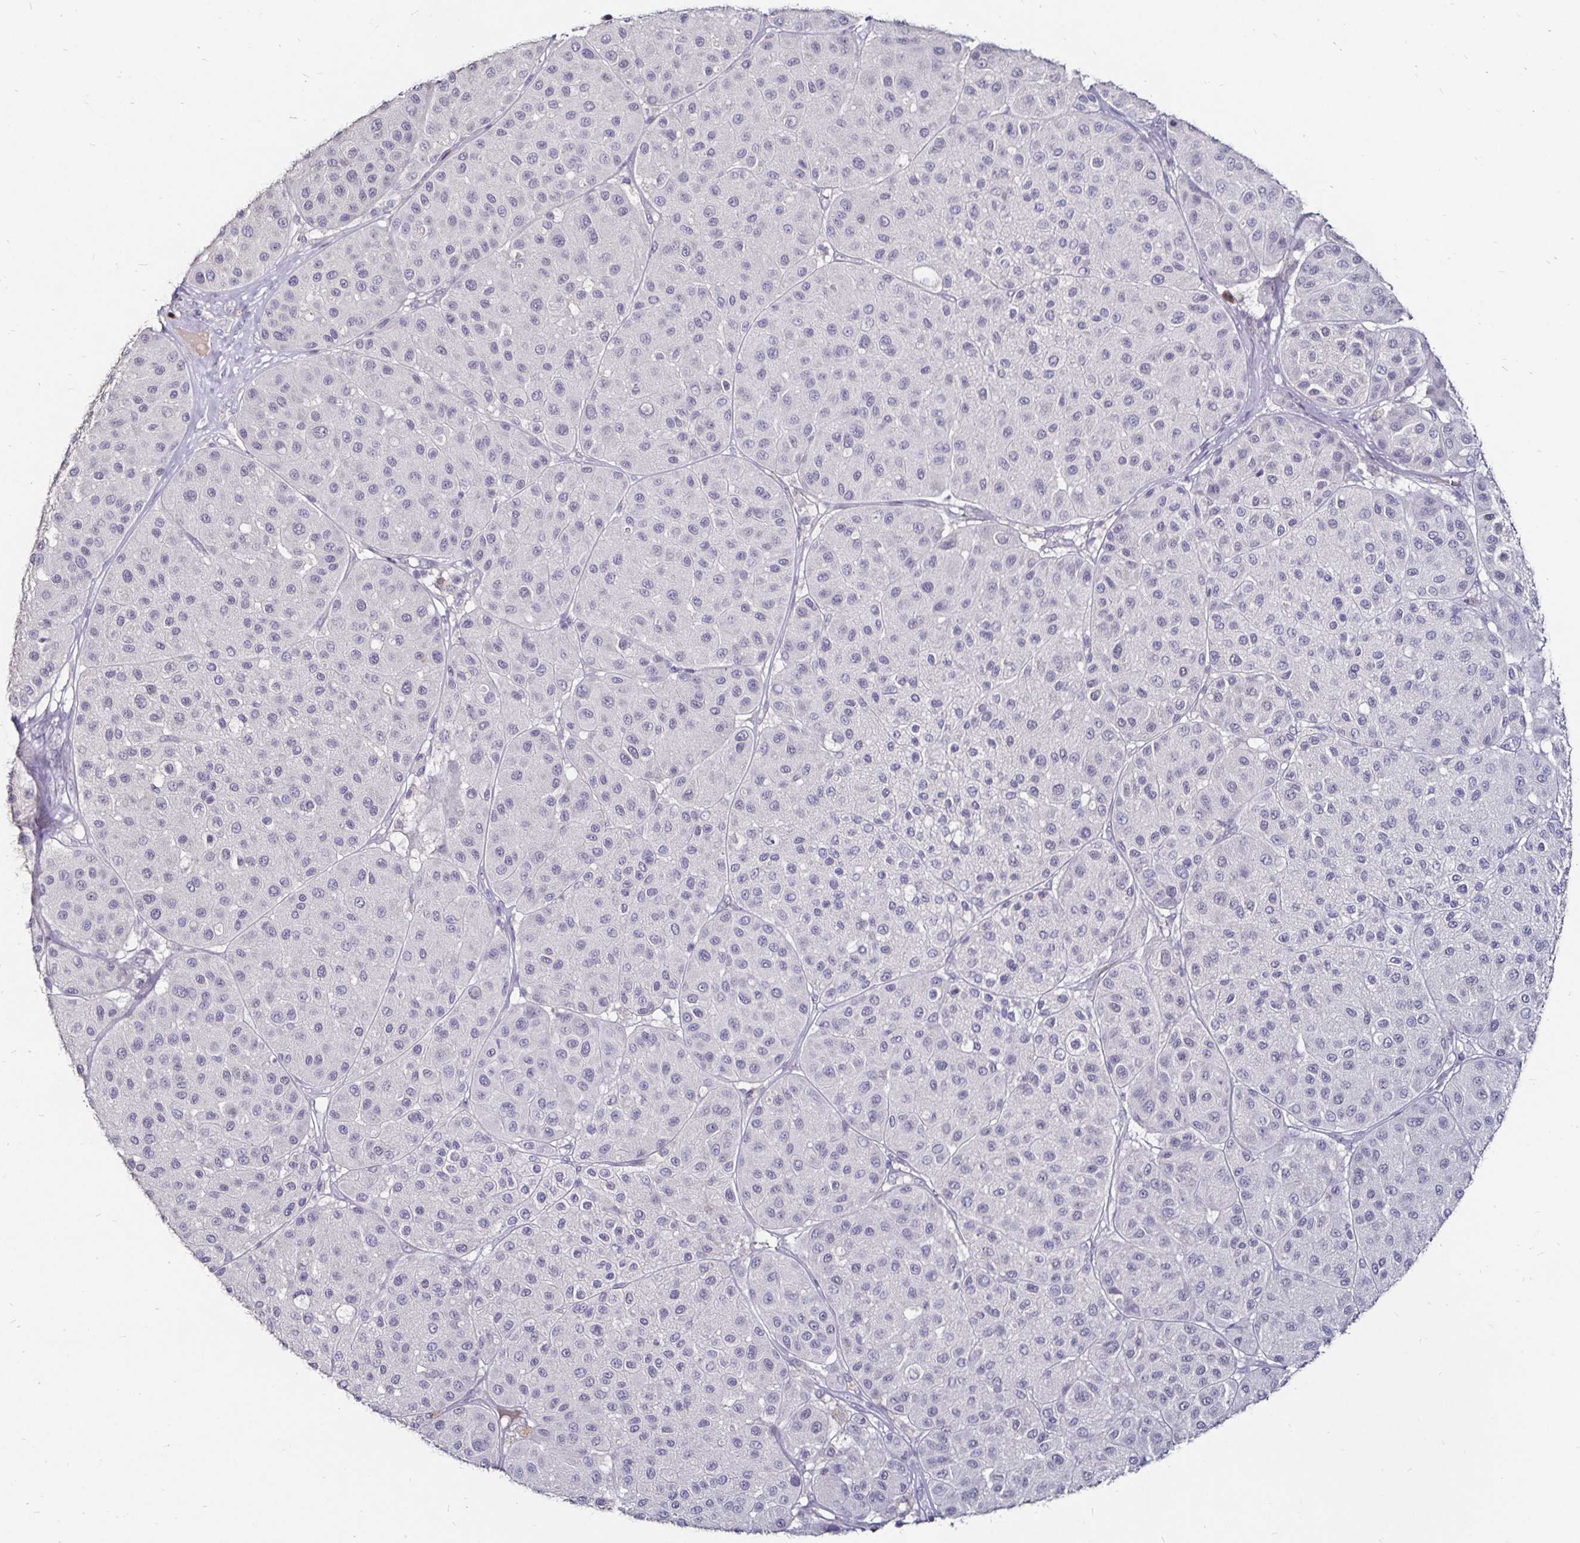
{"staining": {"intensity": "negative", "quantity": "none", "location": "none"}, "tissue": "melanoma", "cell_type": "Tumor cells", "image_type": "cancer", "snomed": [{"axis": "morphology", "description": "Malignant melanoma, Metastatic site"}, {"axis": "topography", "description": "Smooth muscle"}], "caption": "A histopathology image of malignant melanoma (metastatic site) stained for a protein exhibits no brown staining in tumor cells.", "gene": "FAIM2", "patient": {"sex": "male", "age": 41}}